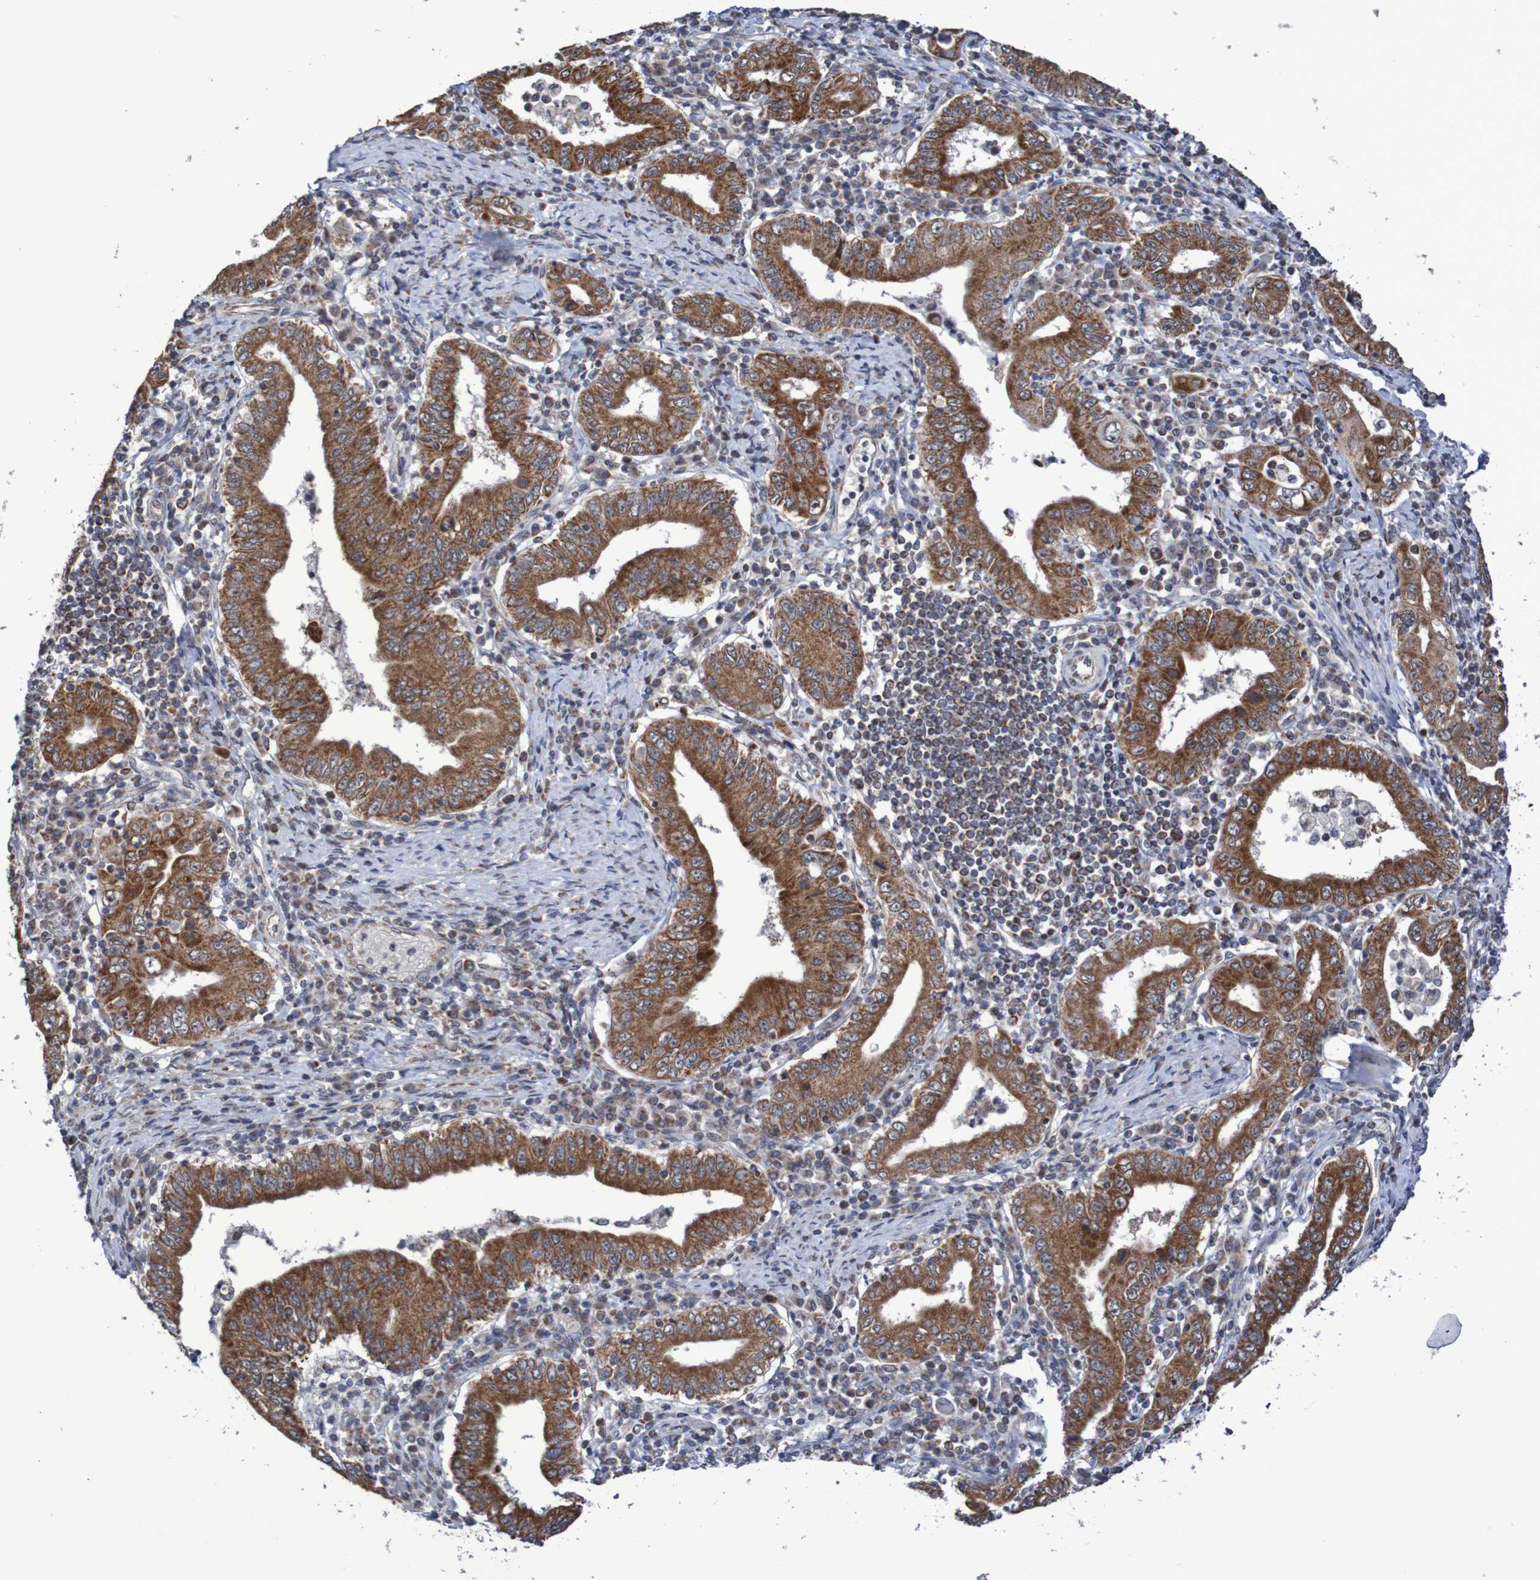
{"staining": {"intensity": "strong", "quantity": ">75%", "location": "cytoplasmic/membranous"}, "tissue": "stomach cancer", "cell_type": "Tumor cells", "image_type": "cancer", "snomed": [{"axis": "morphology", "description": "Normal tissue, NOS"}, {"axis": "morphology", "description": "Adenocarcinoma, NOS"}, {"axis": "topography", "description": "Esophagus"}, {"axis": "topography", "description": "Stomach, upper"}, {"axis": "topography", "description": "Peripheral nerve tissue"}], "caption": "Protein expression analysis of human adenocarcinoma (stomach) reveals strong cytoplasmic/membranous expression in approximately >75% of tumor cells.", "gene": "DVL1", "patient": {"sex": "male", "age": 62}}